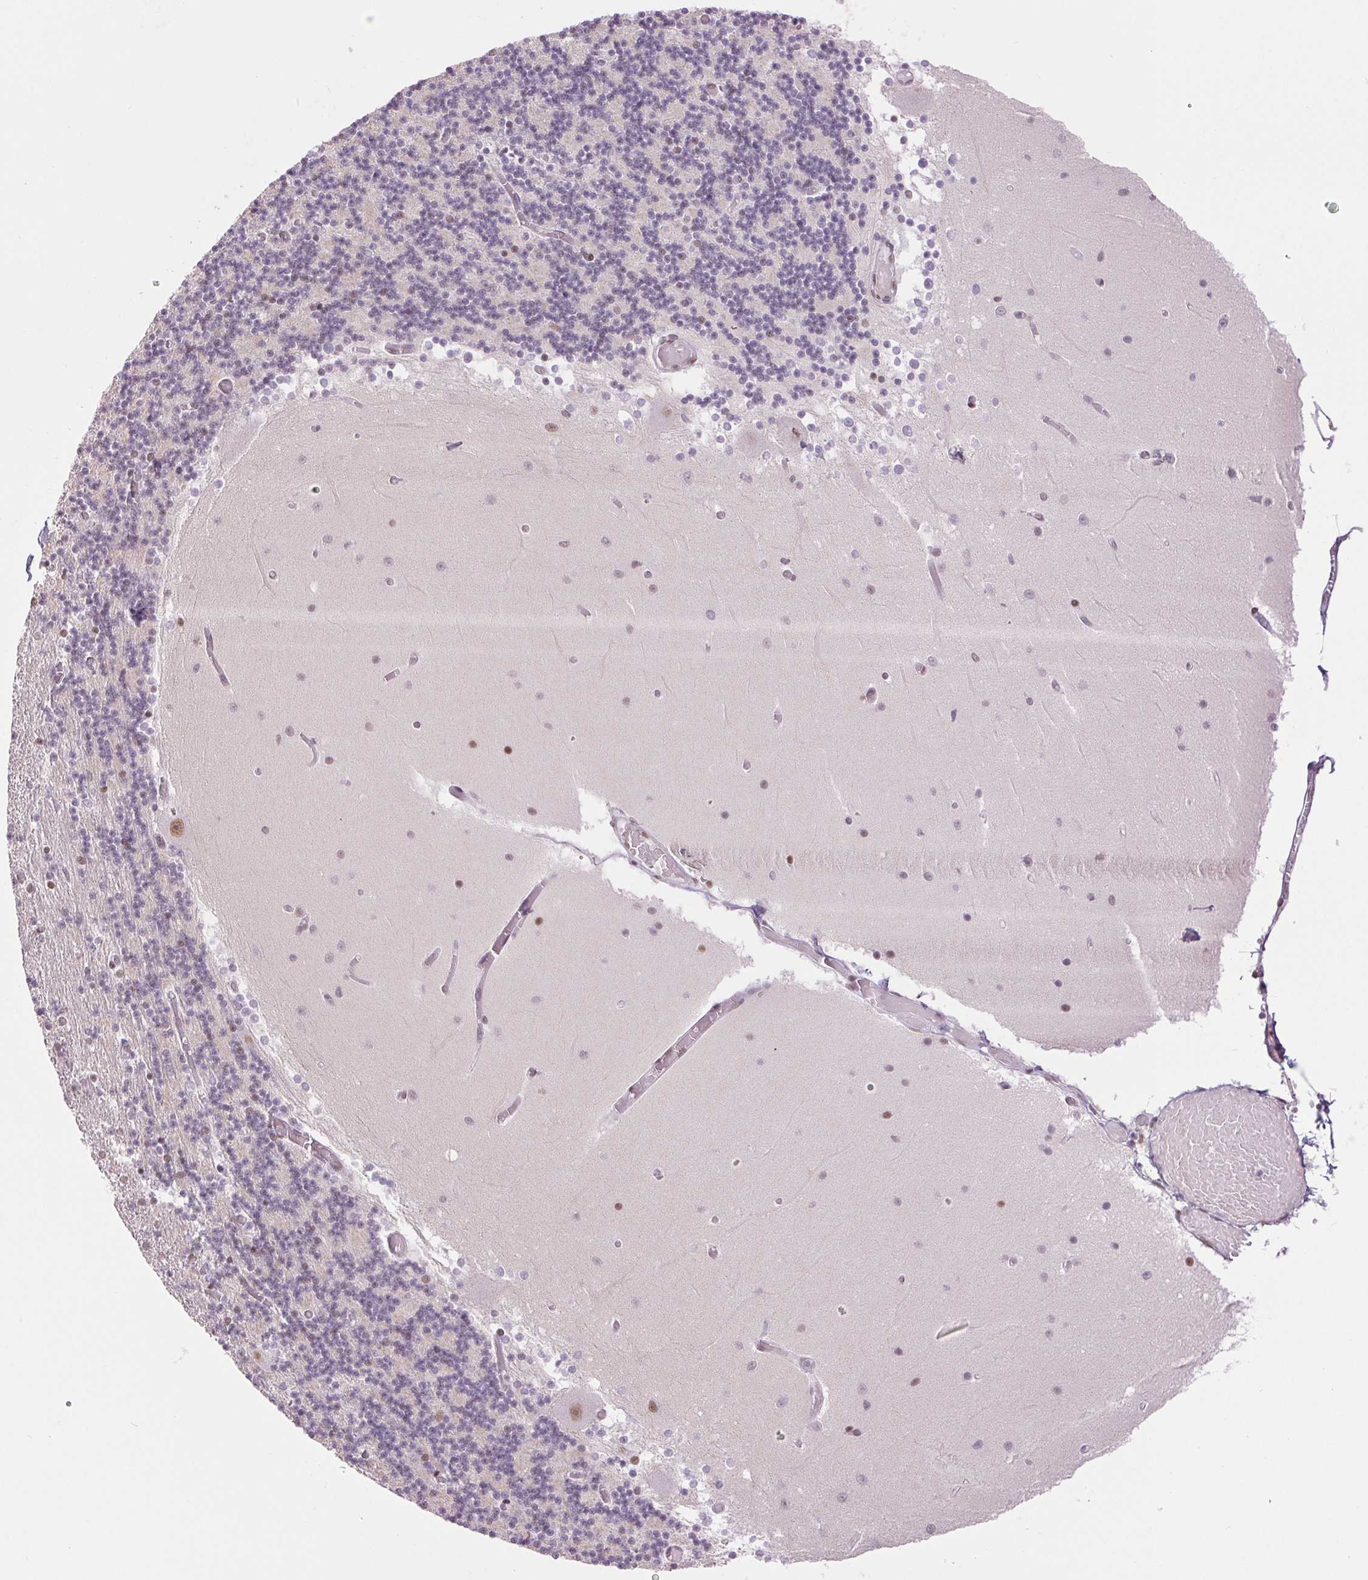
{"staining": {"intensity": "weak", "quantity": "25%-75%", "location": "nuclear"}, "tissue": "cerebellum", "cell_type": "Cells in granular layer", "image_type": "normal", "snomed": [{"axis": "morphology", "description": "Normal tissue, NOS"}, {"axis": "topography", "description": "Cerebellum"}], "caption": "The photomicrograph demonstrates staining of unremarkable cerebellum, revealing weak nuclear protein staining (brown color) within cells in granular layer.", "gene": "ZFR2", "patient": {"sex": "female", "age": 28}}